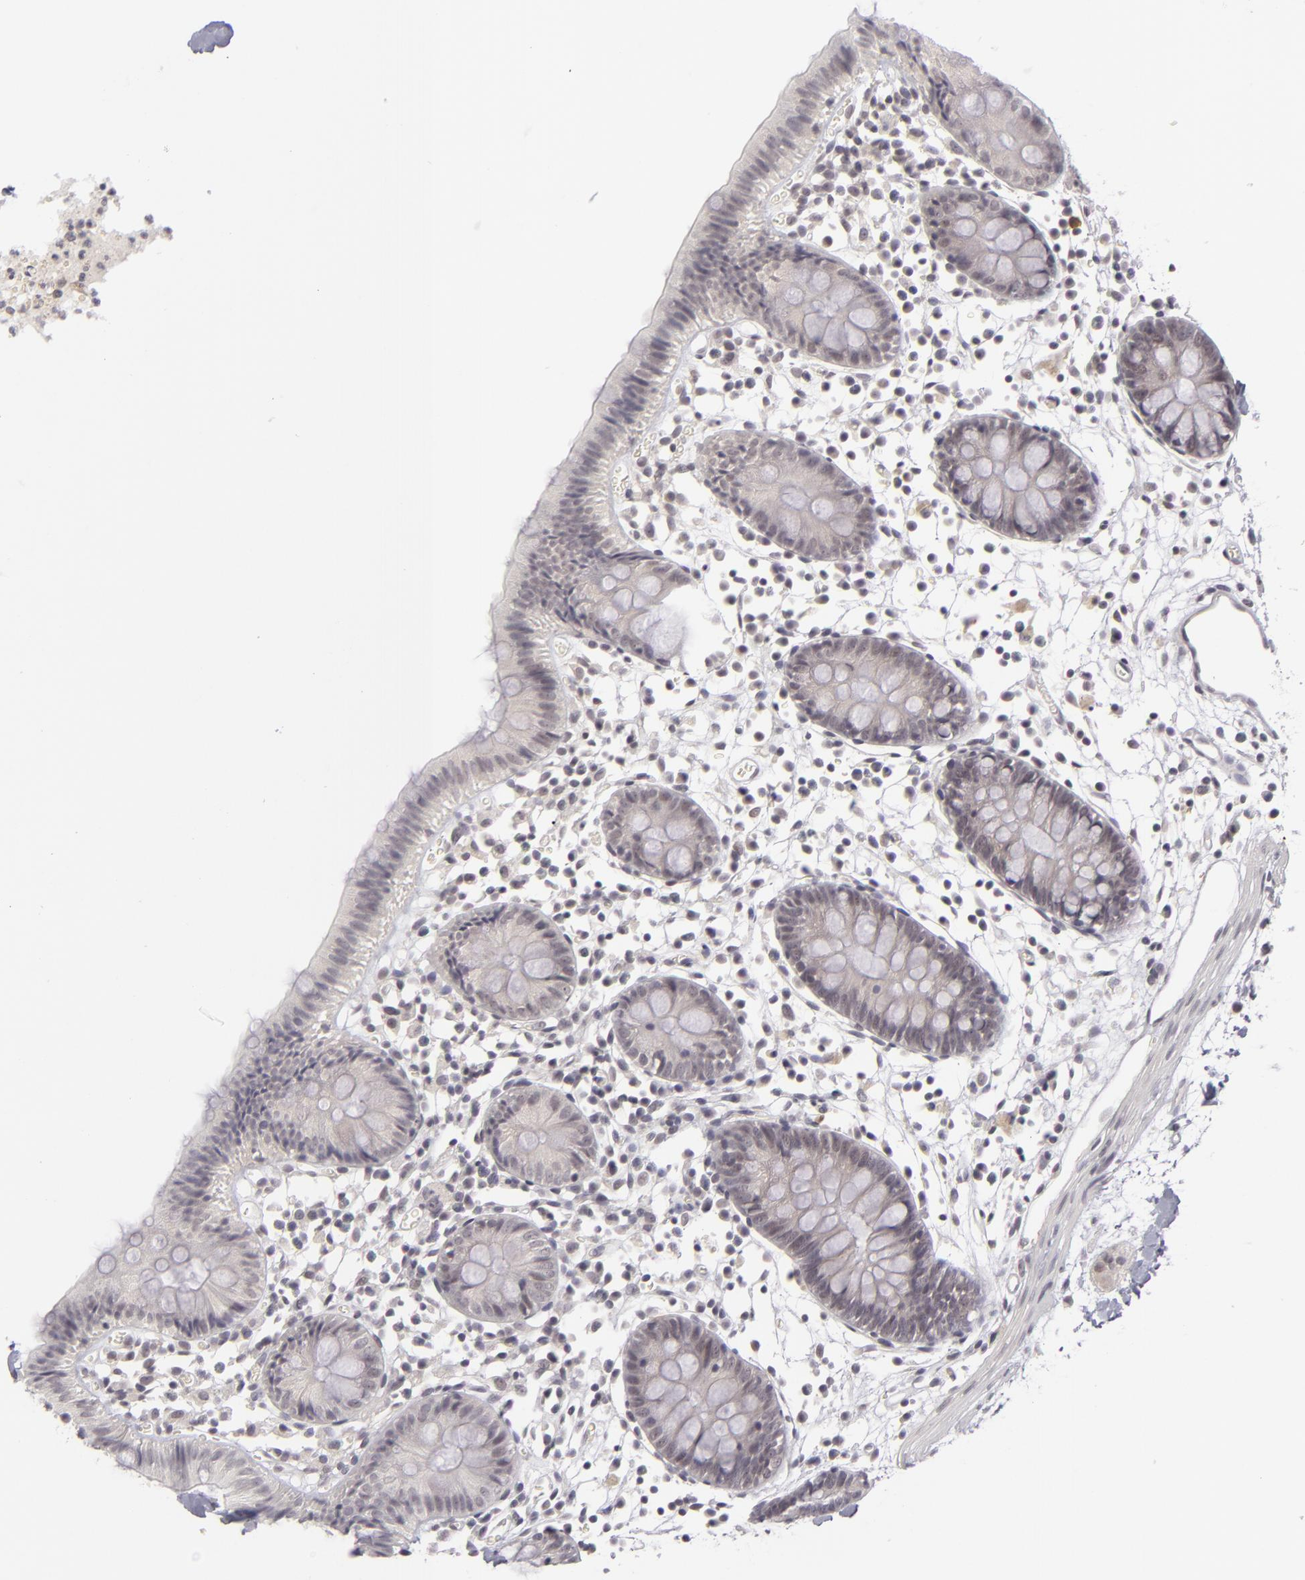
{"staining": {"intensity": "negative", "quantity": "none", "location": "none"}, "tissue": "colon", "cell_type": "Endothelial cells", "image_type": "normal", "snomed": [{"axis": "morphology", "description": "Normal tissue, NOS"}, {"axis": "topography", "description": "Colon"}], "caption": "IHC micrograph of benign colon: colon stained with DAB displays no significant protein staining in endothelial cells.", "gene": "DLG3", "patient": {"sex": "male", "age": 14}}